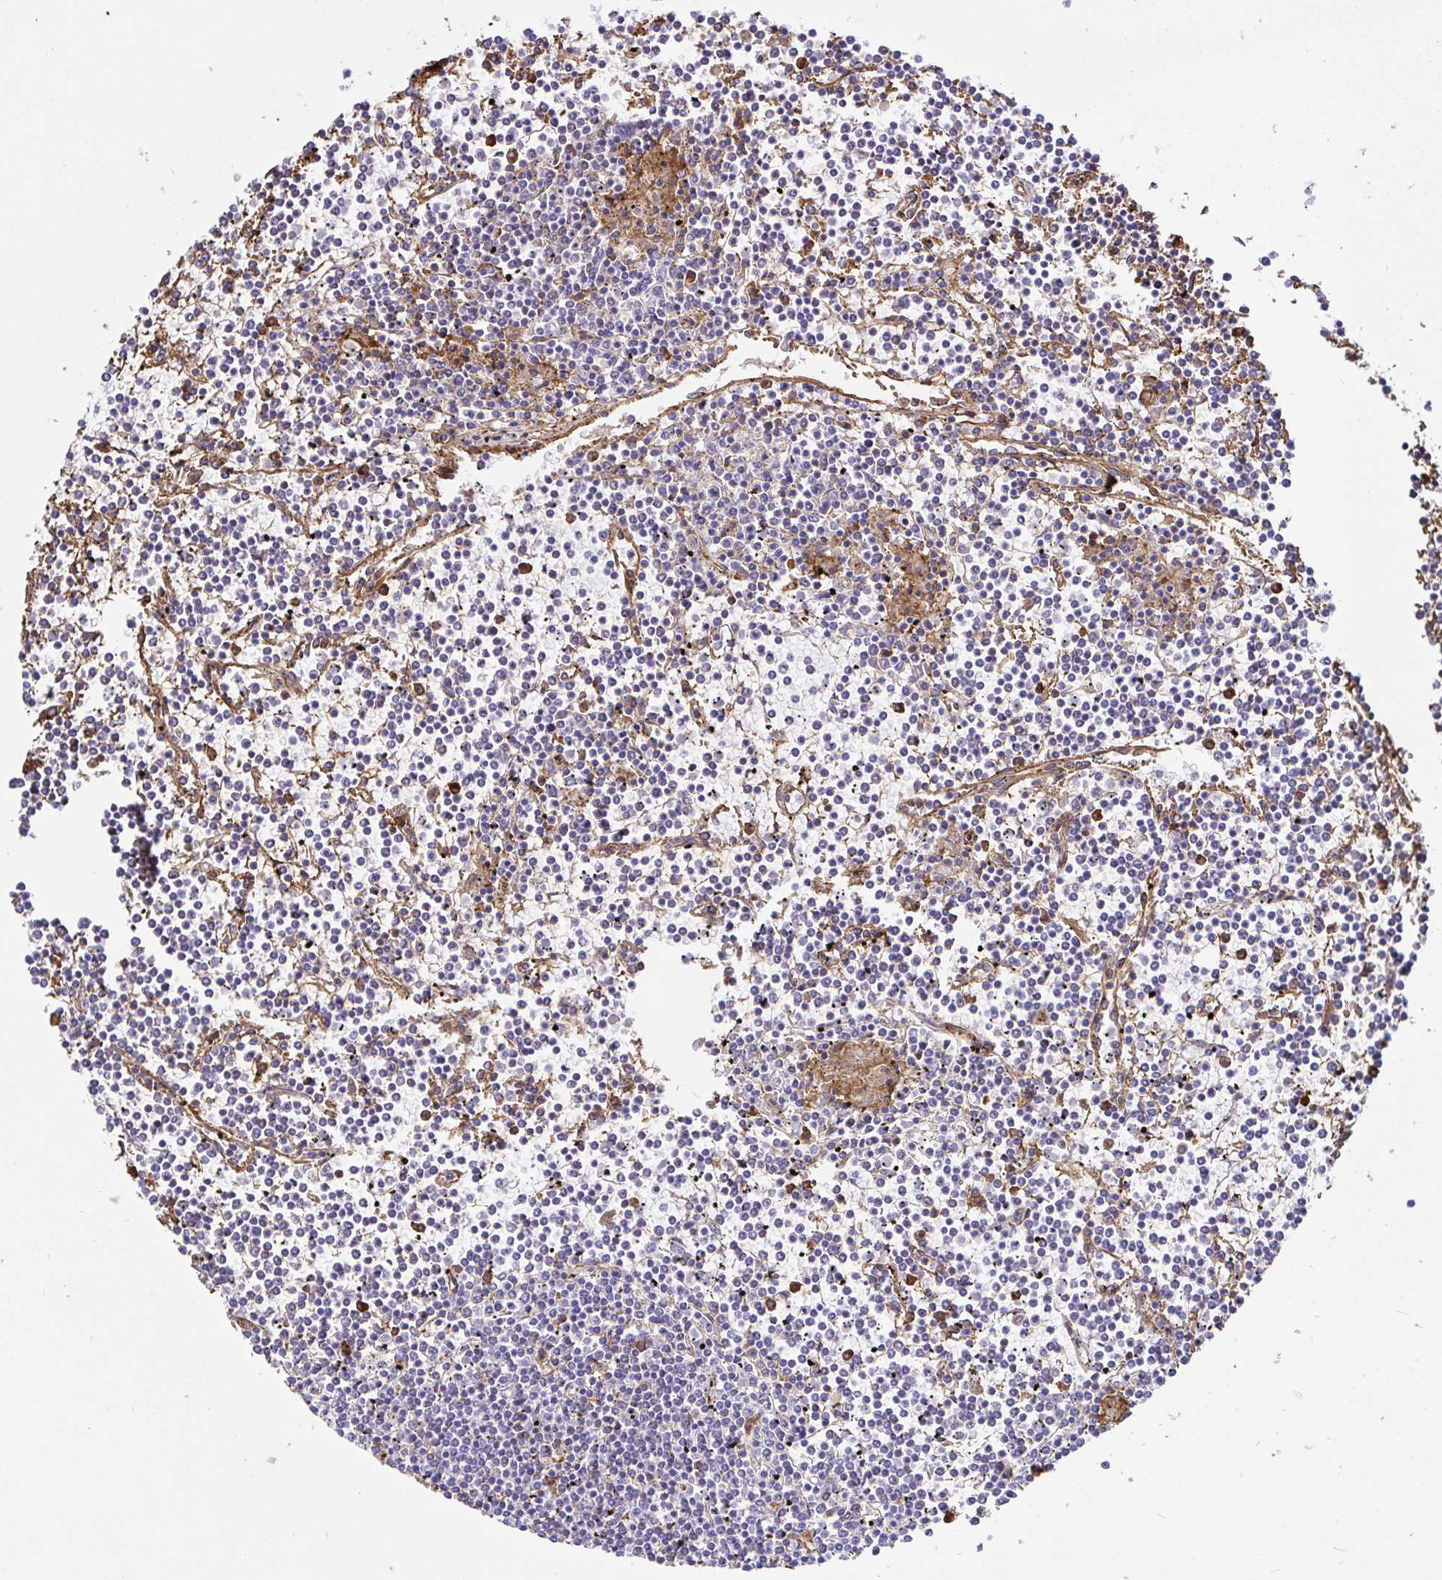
{"staining": {"intensity": "negative", "quantity": "none", "location": "none"}, "tissue": "lymphoma", "cell_type": "Tumor cells", "image_type": "cancer", "snomed": [{"axis": "morphology", "description": "Malignant lymphoma, non-Hodgkin's type, Low grade"}, {"axis": "topography", "description": "Spleen"}], "caption": "A photomicrograph of lymphoma stained for a protein demonstrates no brown staining in tumor cells. The staining is performed using DAB brown chromogen with nuclei counter-stained in using hematoxylin.", "gene": "ANXA2", "patient": {"sex": "female", "age": 19}}